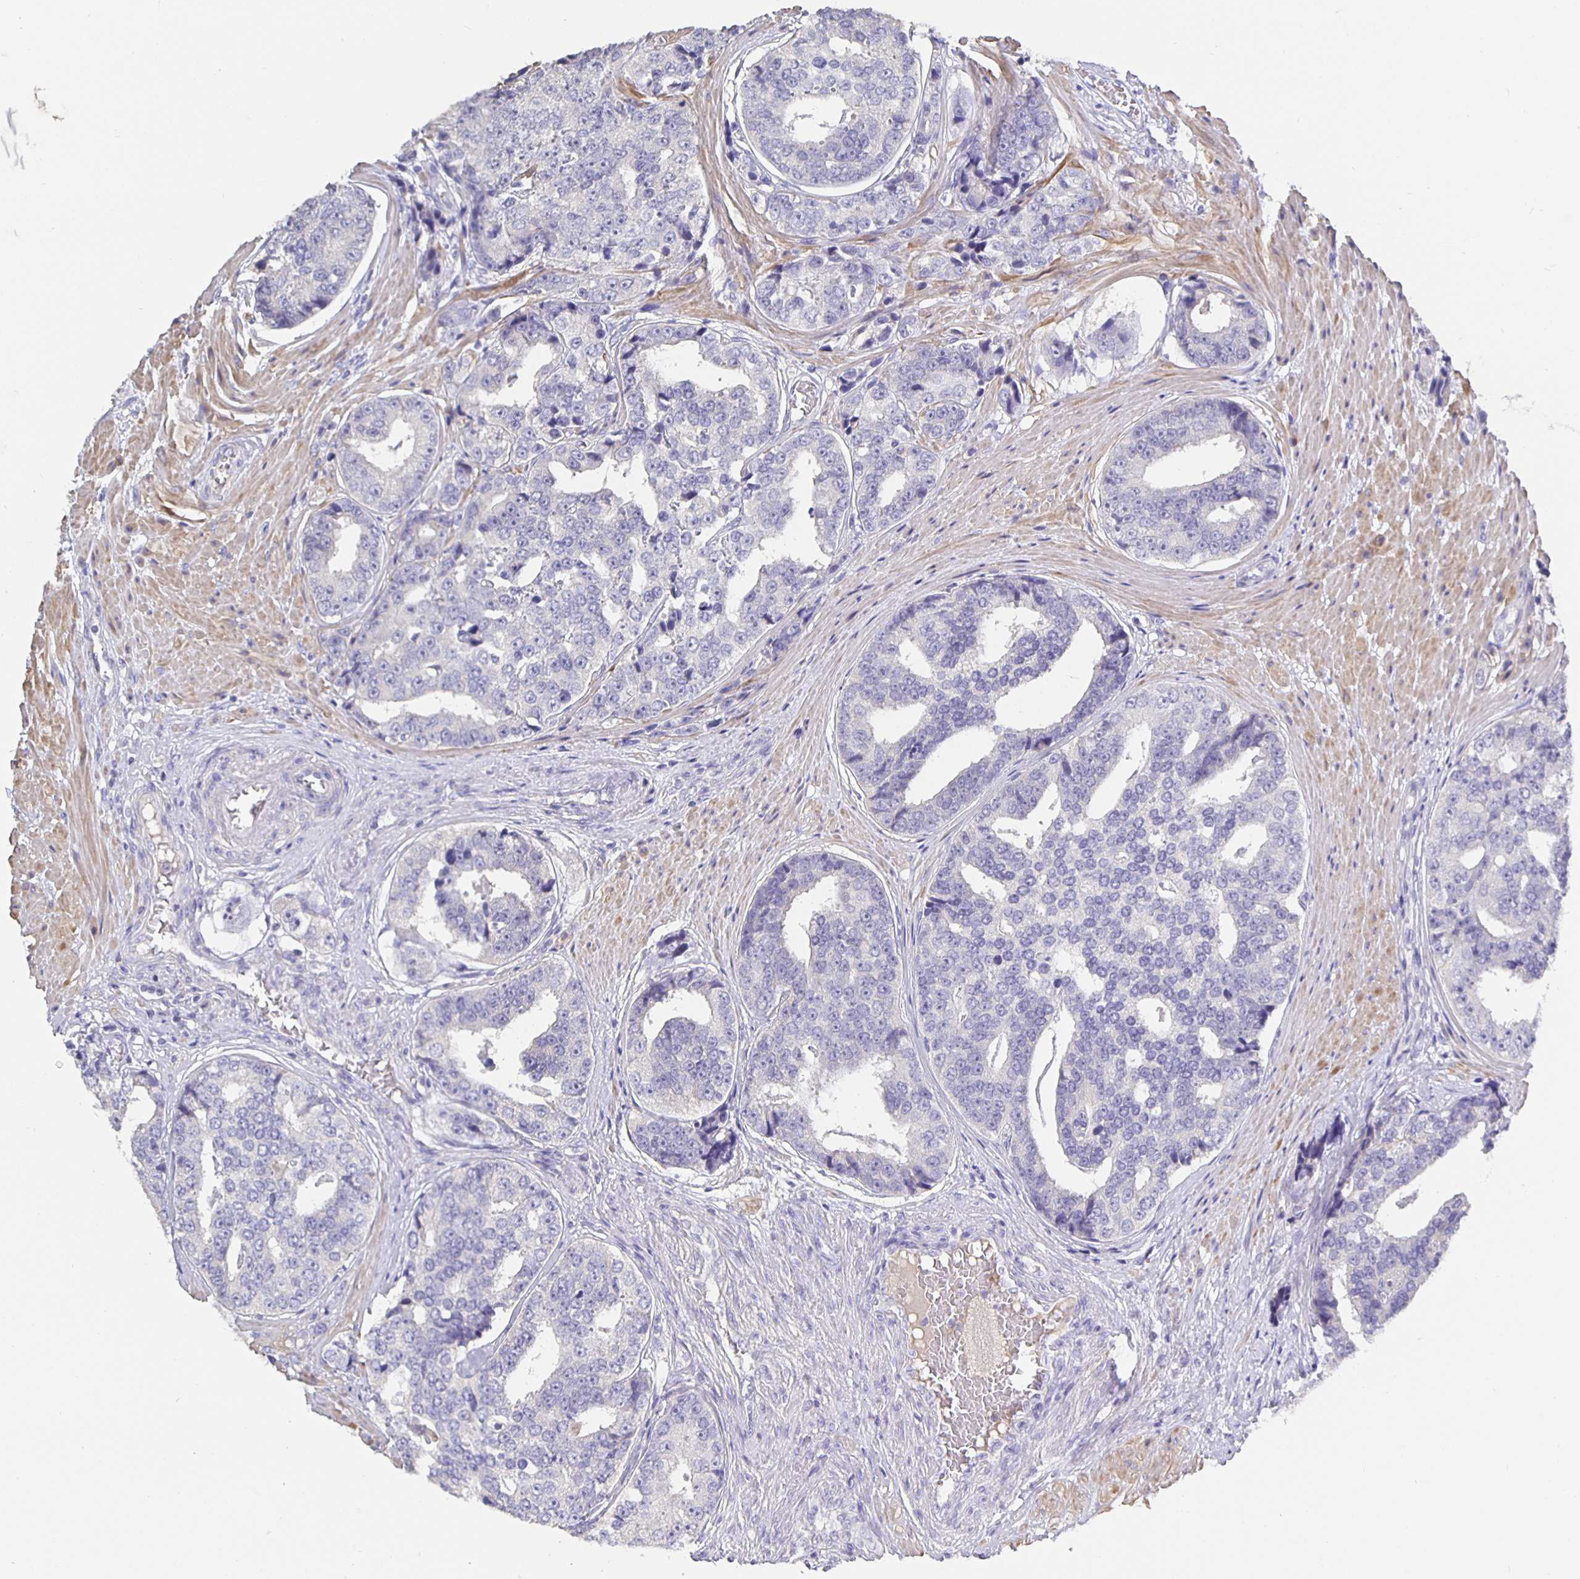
{"staining": {"intensity": "negative", "quantity": "none", "location": "none"}, "tissue": "prostate cancer", "cell_type": "Tumor cells", "image_type": "cancer", "snomed": [{"axis": "morphology", "description": "Adenocarcinoma, High grade"}, {"axis": "topography", "description": "Prostate"}], "caption": "Immunohistochemical staining of human prostate cancer (high-grade adenocarcinoma) shows no significant expression in tumor cells.", "gene": "CFAP74", "patient": {"sex": "male", "age": 71}}